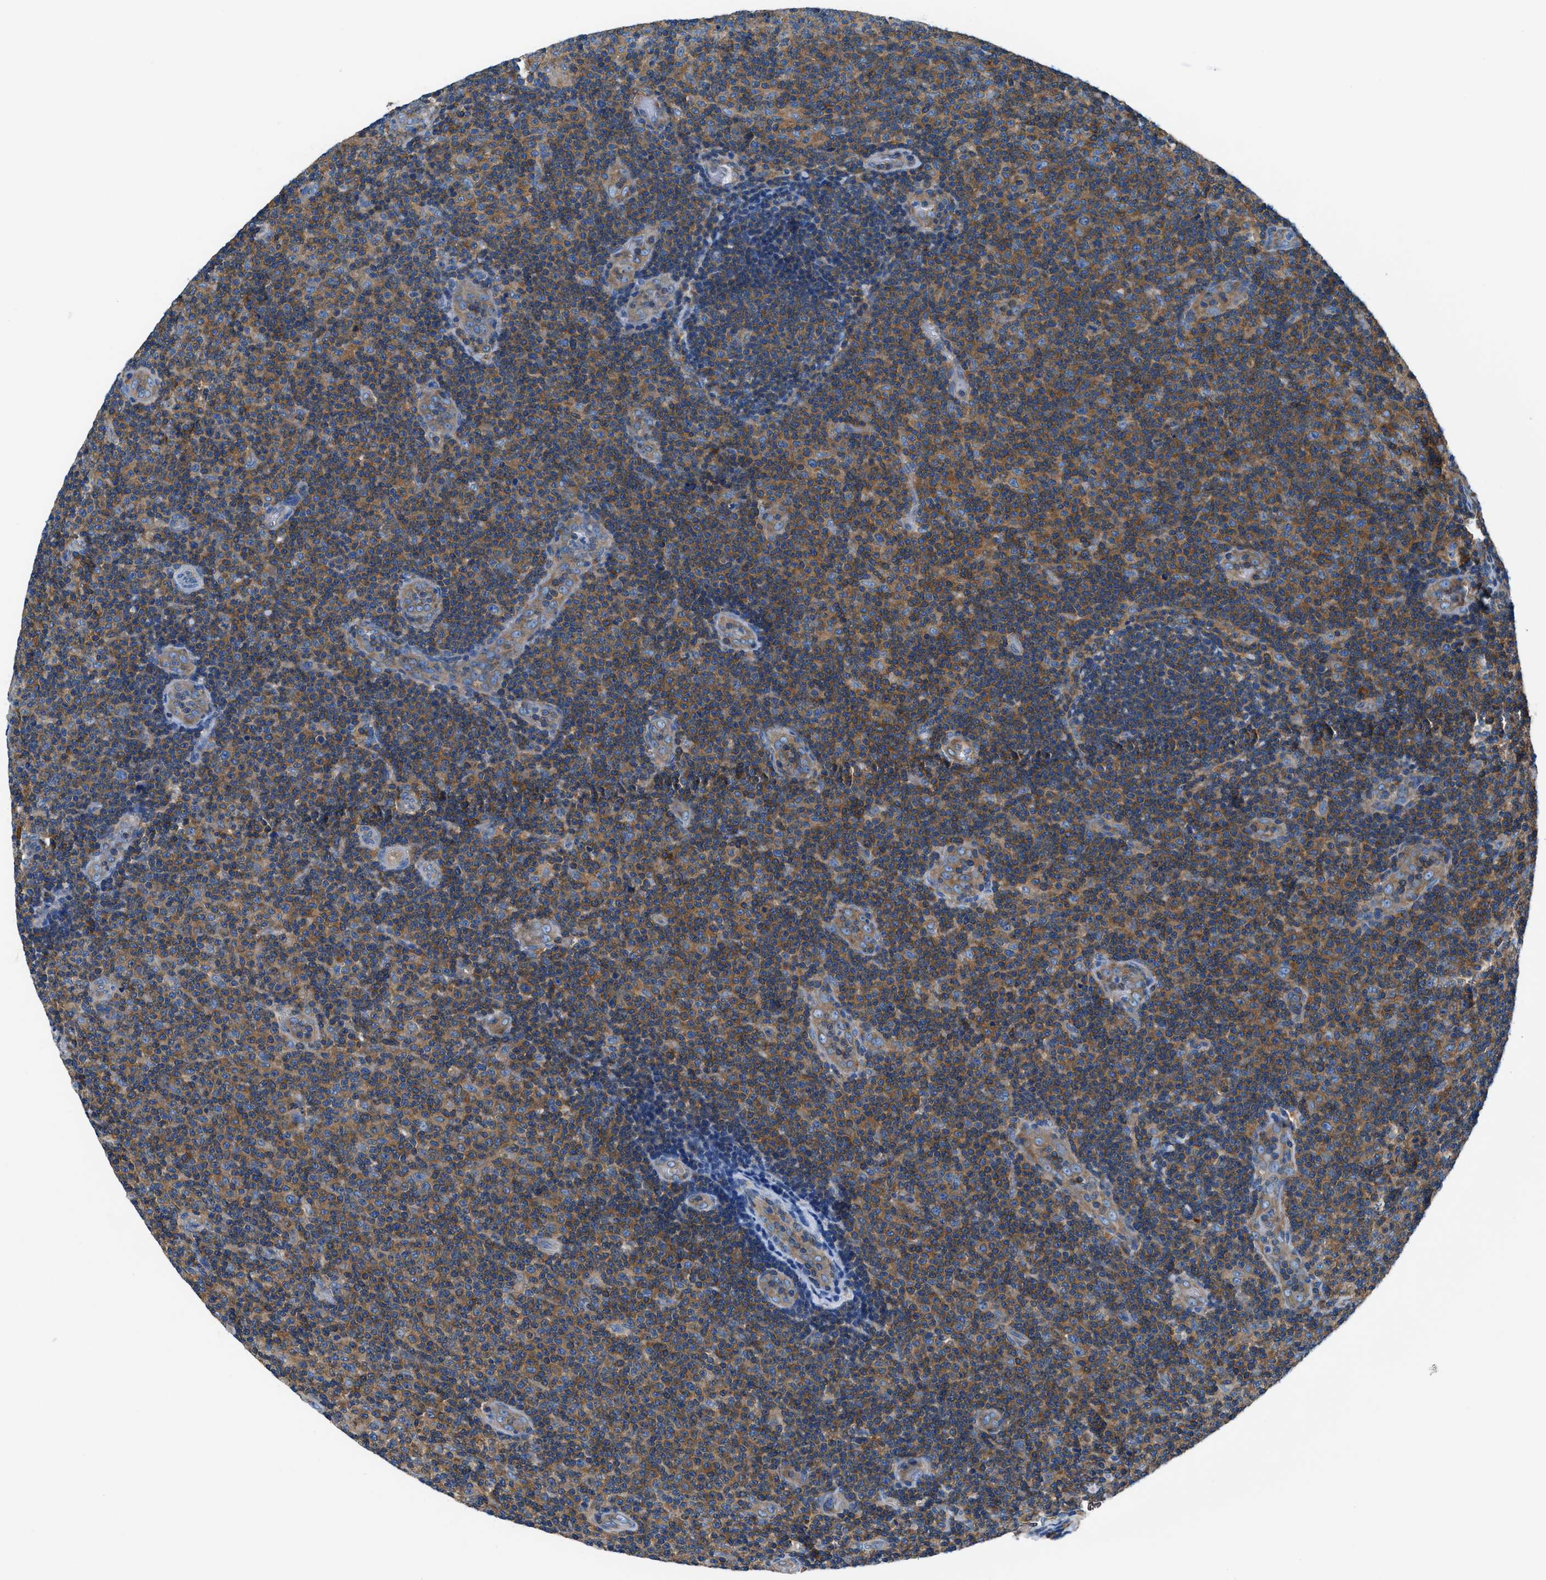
{"staining": {"intensity": "moderate", "quantity": ">75%", "location": "cytoplasmic/membranous"}, "tissue": "lymphoma", "cell_type": "Tumor cells", "image_type": "cancer", "snomed": [{"axis": "morphology", "description": "Malignant lymphoma, non-Hodgkin's type, Low grade"}, {"axis": "topography", "description": "Lymph node"}], "caption": "Low-grade malignant lymphoma, non-Hodgkin's type was stained to show a protein in brown. There is medium levels of moderate cytoplasmic/membranous expression in approximately >75% of tumor cells.", "gene": "SARS1", "patient": {"sex": "male", "age": 83}}